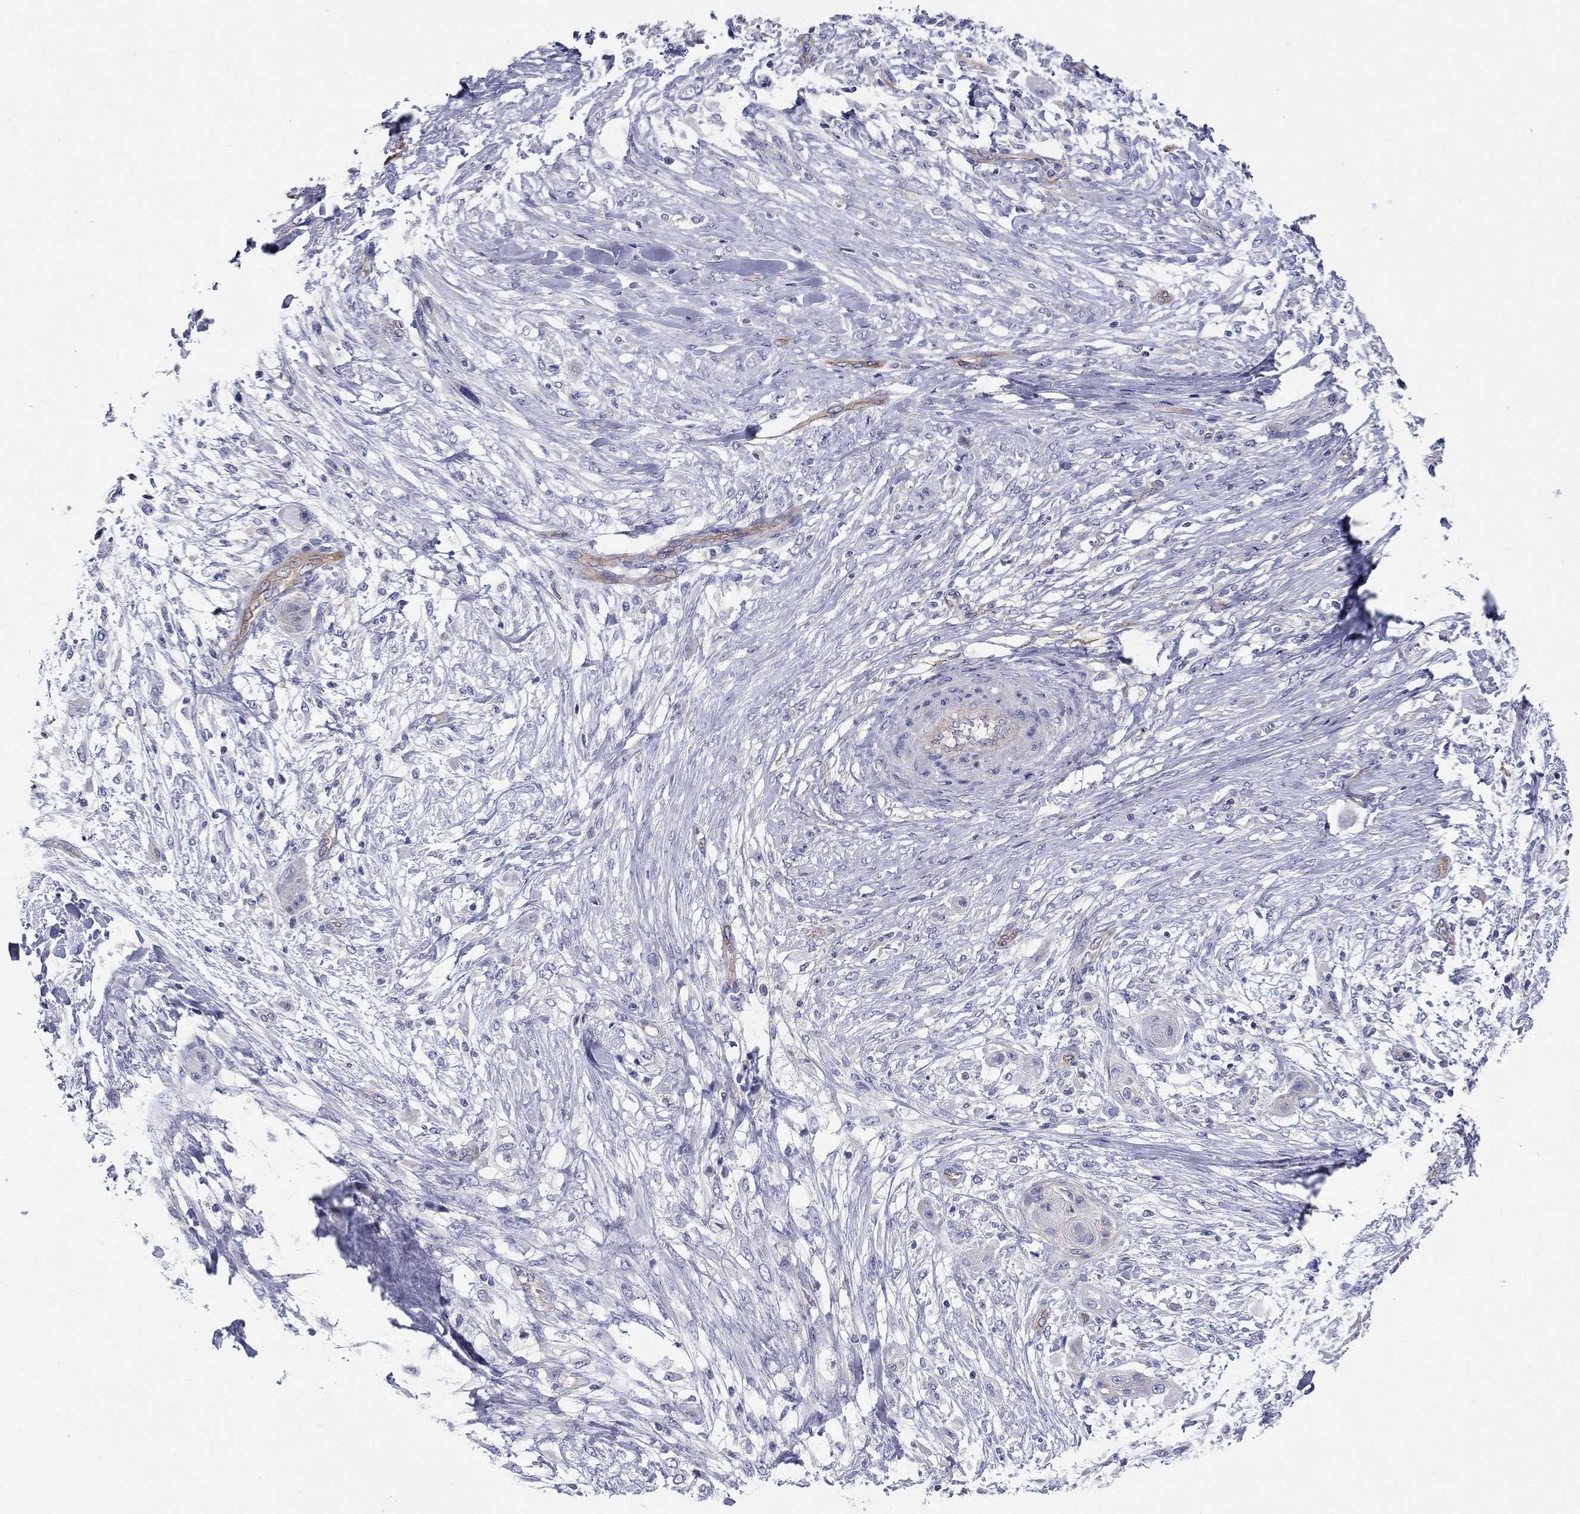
{"staining": {"intensity": "negative", "quantity": "none", "location": "none"}, "tissue": "skin cancer", "cell_type": "Tumor cells", "image_type": "cancer", "snomed": [{"axis": "morphology", "description": "Squamous cell carcinoma, NOS"}, {"axis": "topography", "description": "Skin"}], "caption": "An IHC histopathology image of skin squamous cell carcinoma is shown. There is no staining in tumor cells of skin squamous cell carcinoma.", "gene": "EMP2", "patient": {"sex": "male", "age": 62}}